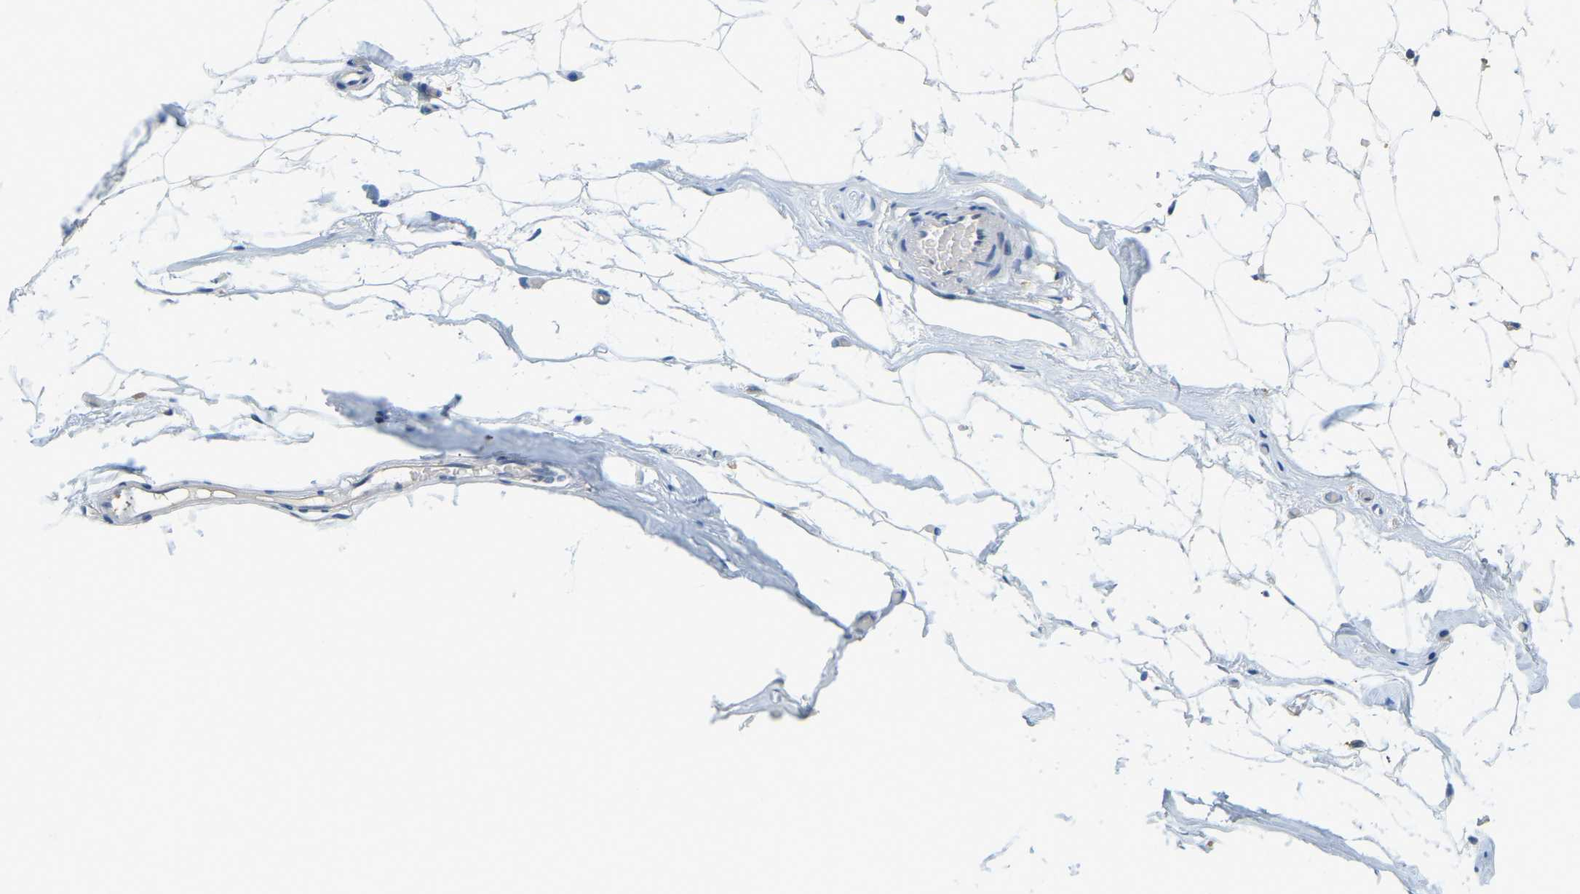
{"staining": {"intensity": "negative", "quantity": "none", "location": "none"}, "tissue": "adipose tissue", "cell_type": "Adipocytes", "image_type": "normal", "snomed": [{"axis": "morphology", "description": "Normal tissue, NOS"}, {"axis": "topography", "description": "Breast"}, {"axis": "topography", "description": "Soft tissue"}], "caption": "Immunohistochemical staining of normal human adipose tissue shows no significant expression in adipocytes.", "gene": "RRP1", "patient": {"sex": "female", "age": 75}}